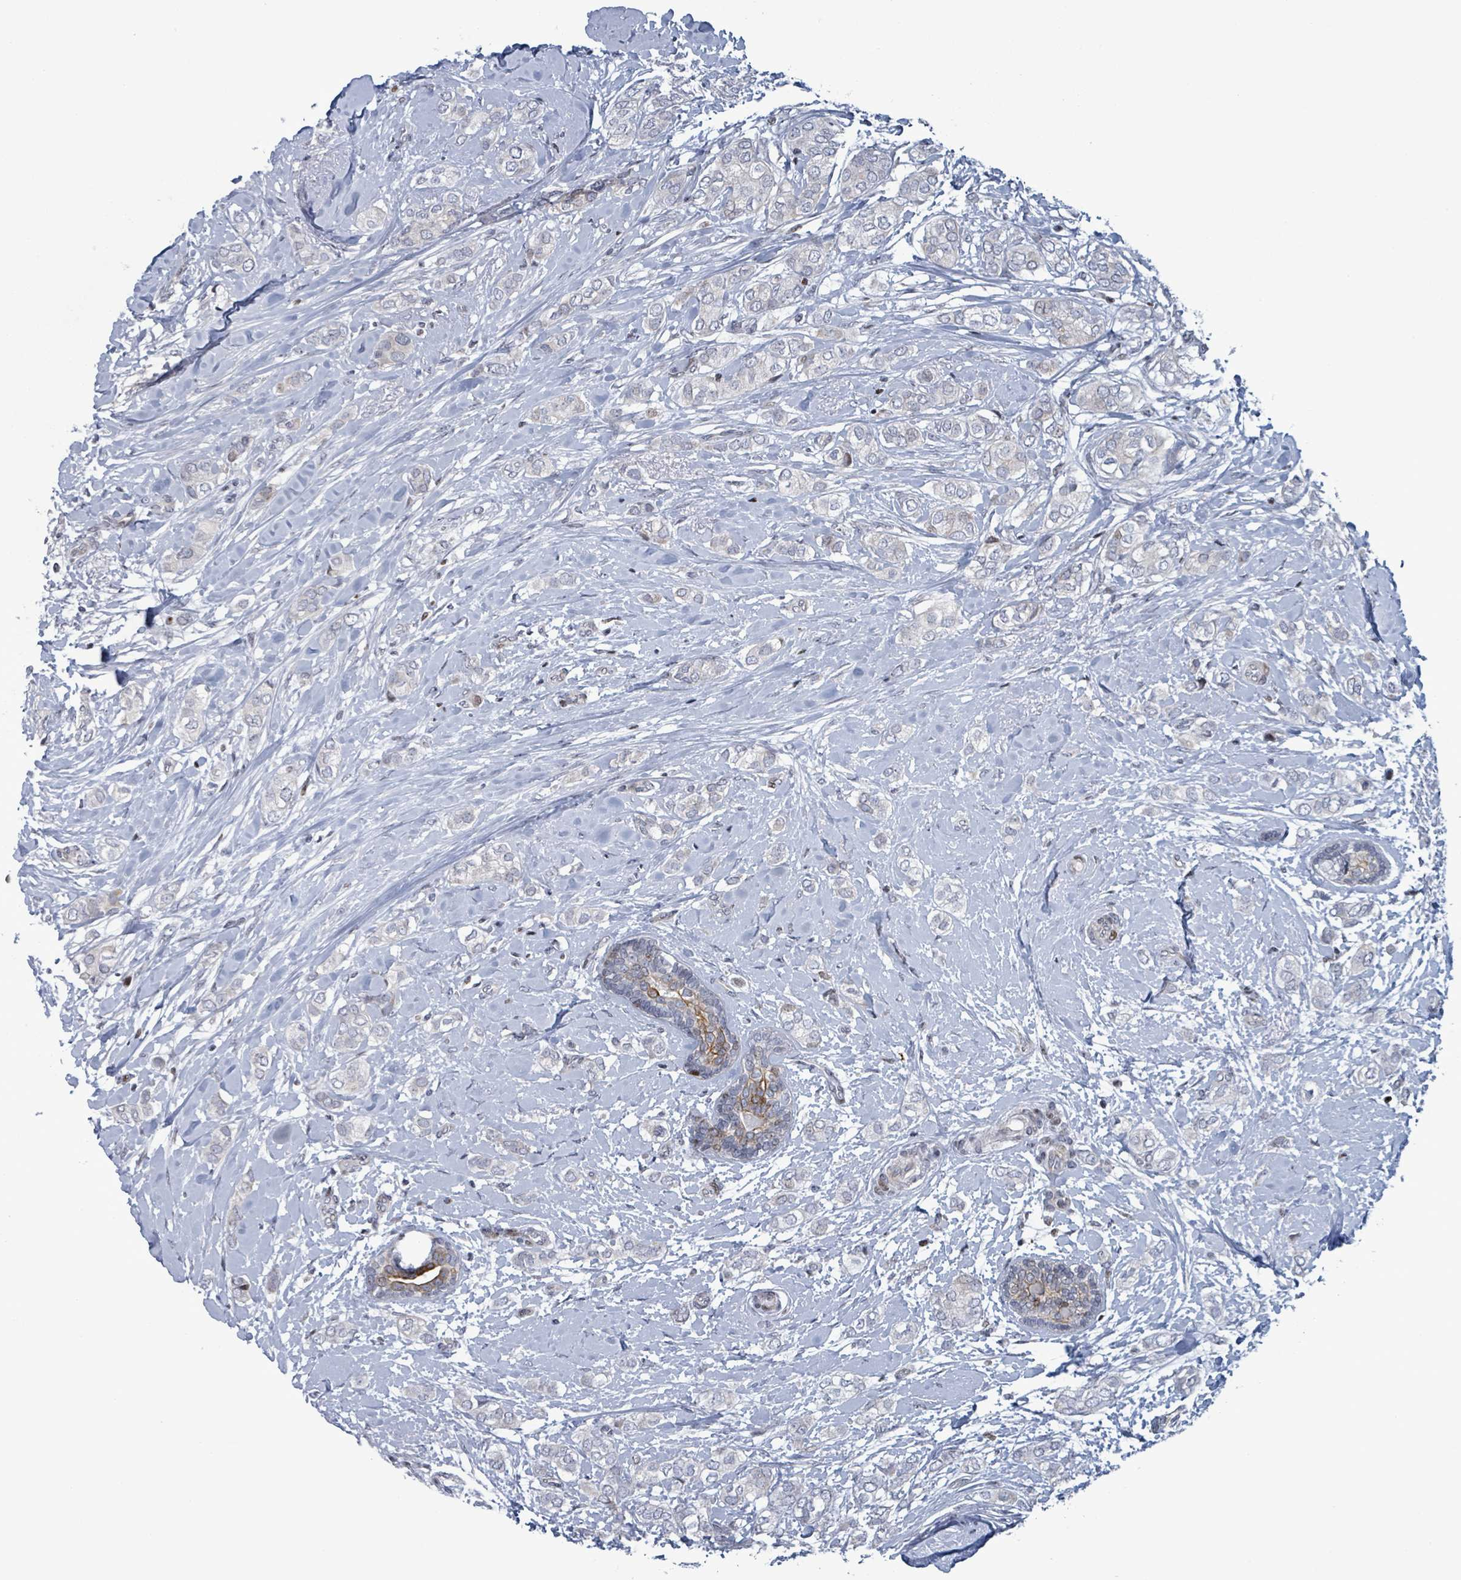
{"staining": {"intensity": "negative", "quantity": "none", "location": "none"}, "tissue": "breast cancer", "cell_type": "Tumor cells", "image_type": "cancer", "snomed": [{"axis": "morphology", "description": "Duct carcinoma"}, {"axis": "topography", "description": "Breast"}], "caption": "High power microscopy image of an IHC micrograph of breast cancer, revealing no significant expression in tumor cells. (DAB IHC, high magnification).", "gene": "FNDC4", "patient": {"sex": "female", "age": 73}}